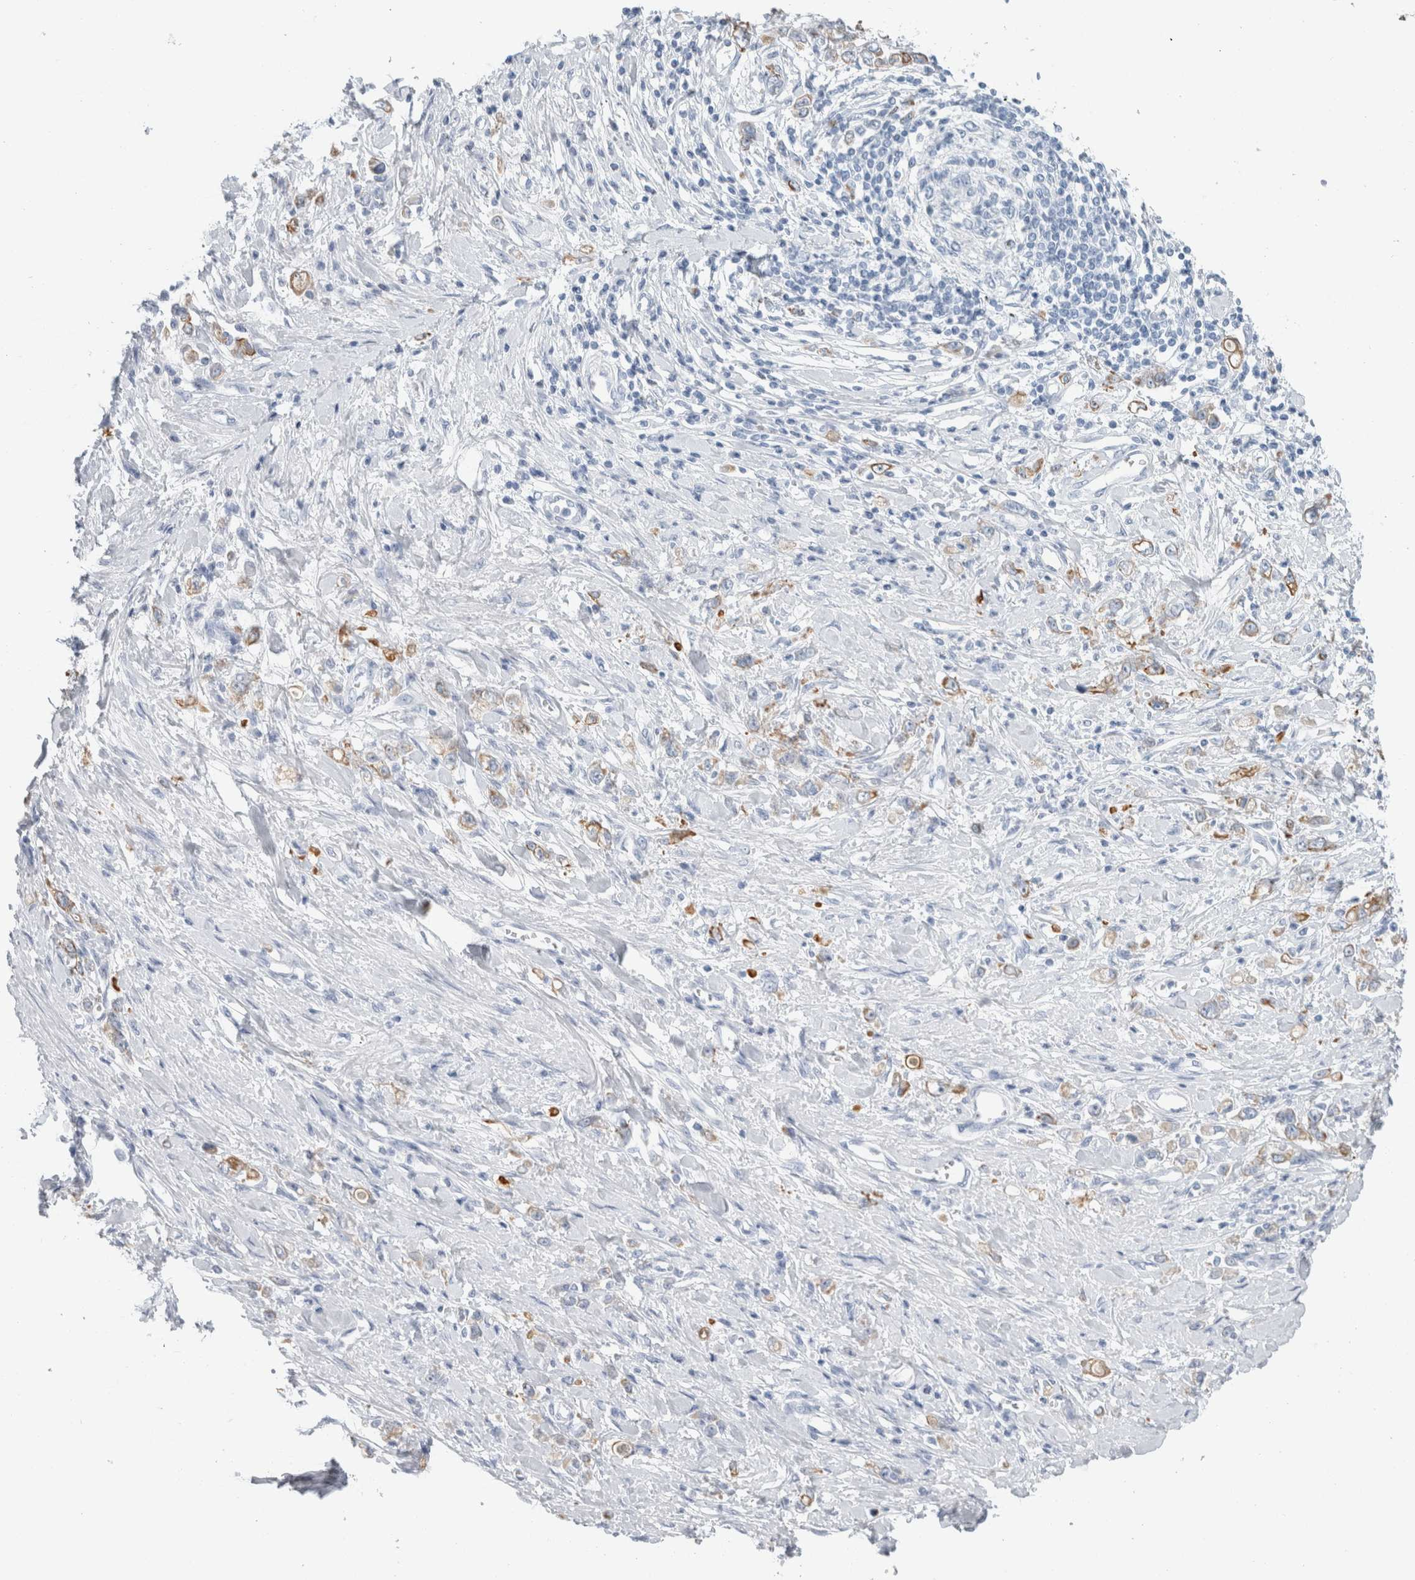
{"staining": {"intensity": "moderate", "quantity": "<25%", "location": "cytoplasmic/membranous"}, "tissue": "stomach cancer", "cell_type": "Tumor cells", "image_type": "cancer", "snomed": [{"axis": "morphology", "description": "Adenocarcinoma, NOS"}, {"axis": "topography", "description": "Stomach"}], "caption": "This is a photomicrograph of immunohistochemistry staining of stomach cancer, which shows moderate expression in the cytoplasmic/membranous of tumor cells.", "gene": "RPH3AL", "patient": {"sex": "female", "age": 76}}